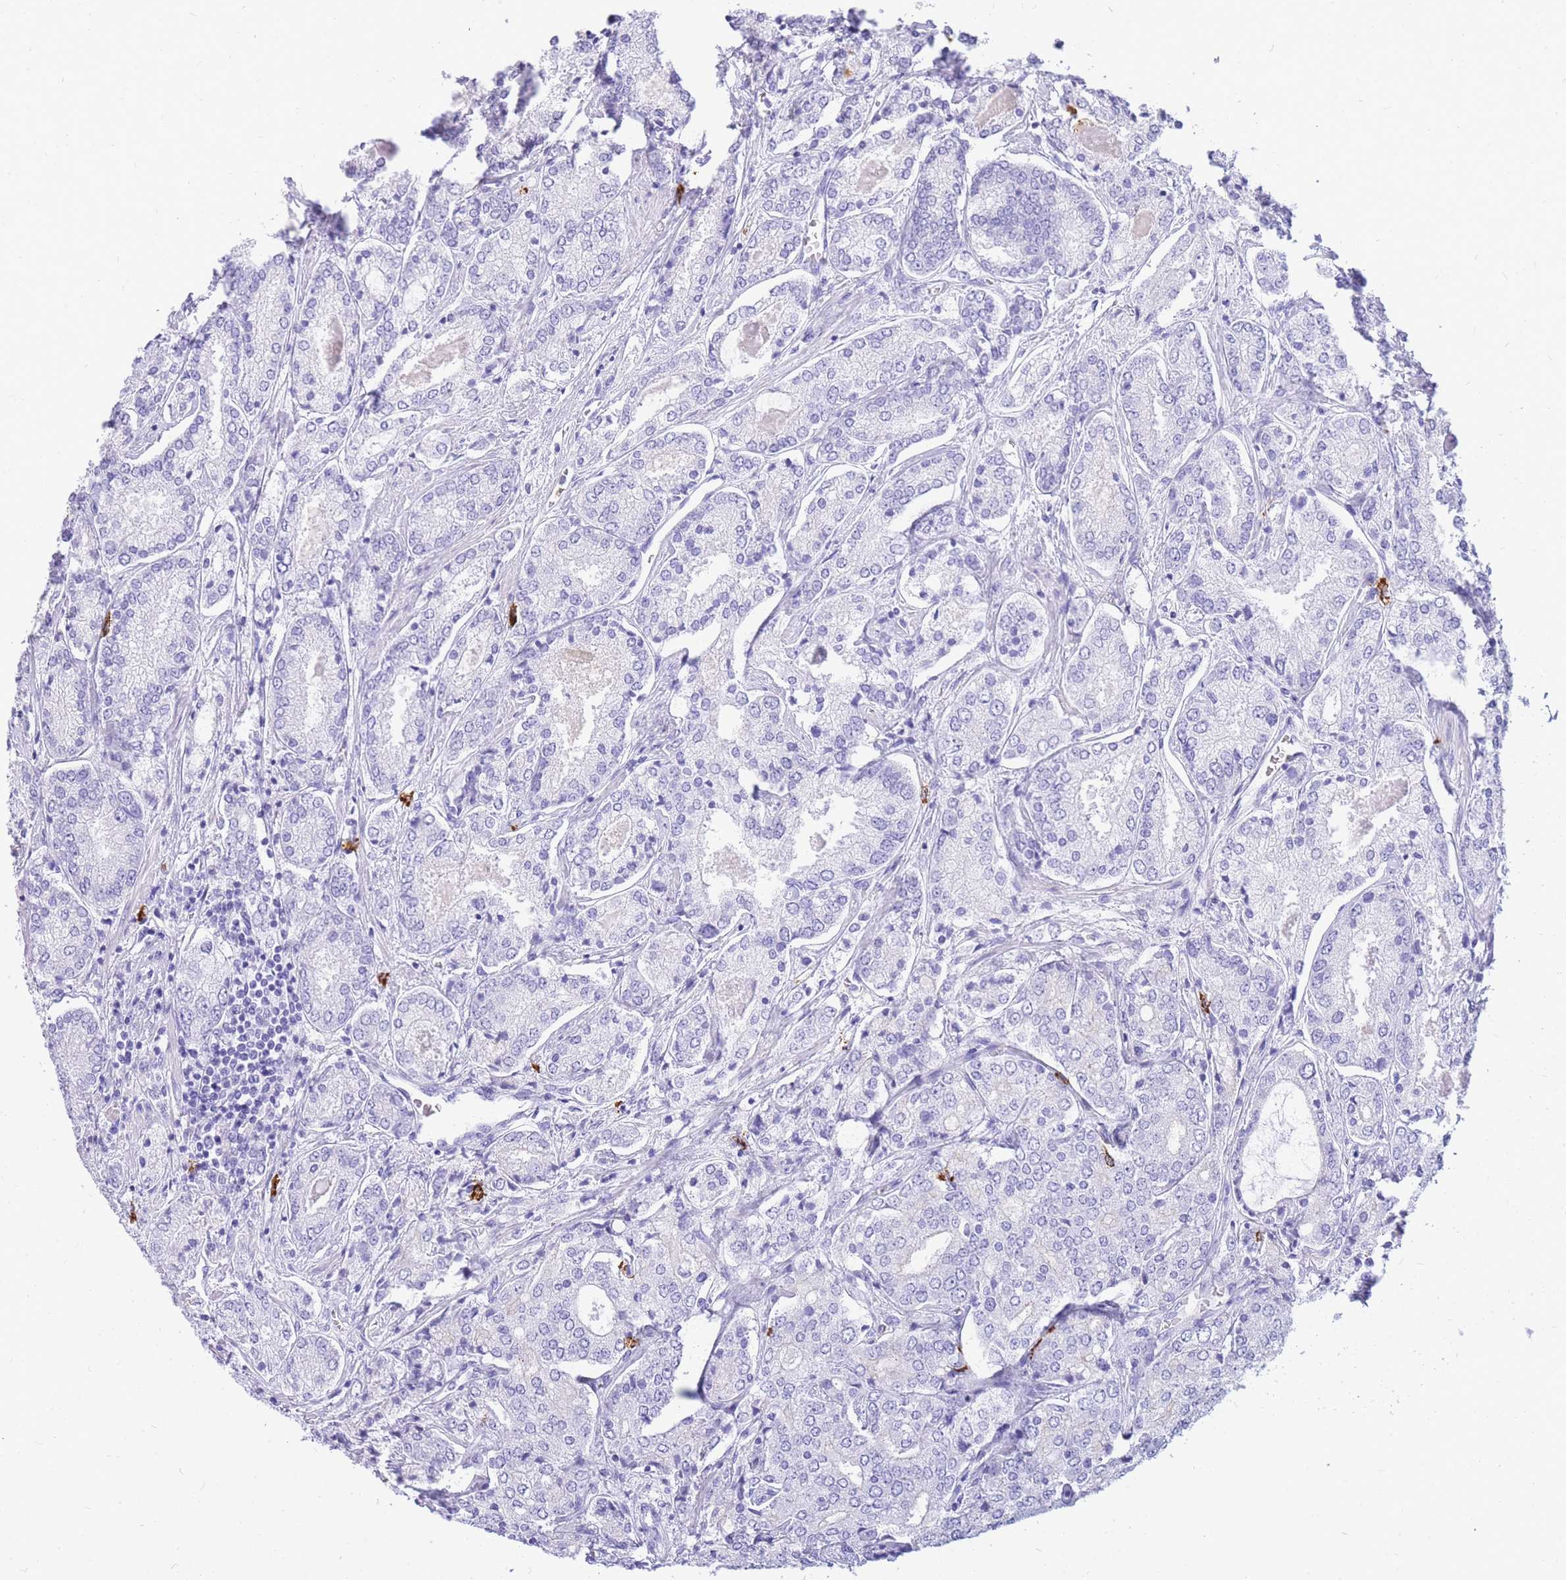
{"staining": {"intensity": "negative", "quantity": "none", "location": "none"}, "tissue": "prostate cancer", "cell_type": "Tumor cells", "image_type": "cancer", "snomed": [{"axis": "morphology", "description": "Adenocarcinoma, High grade"}, {"axis": "topography", "description": "Prostate"}], "caption": "The histopathology image shows no significant expression in tumor cells of prostate adenocarcinoma (high-grade). Brightfield microscopy of immunohistochemistry stained with DAB (brown) and hematoxylin (blue), captured at high magnification.", "gene": "HERC1", "patient": {"sex": "male", "age": 63}}